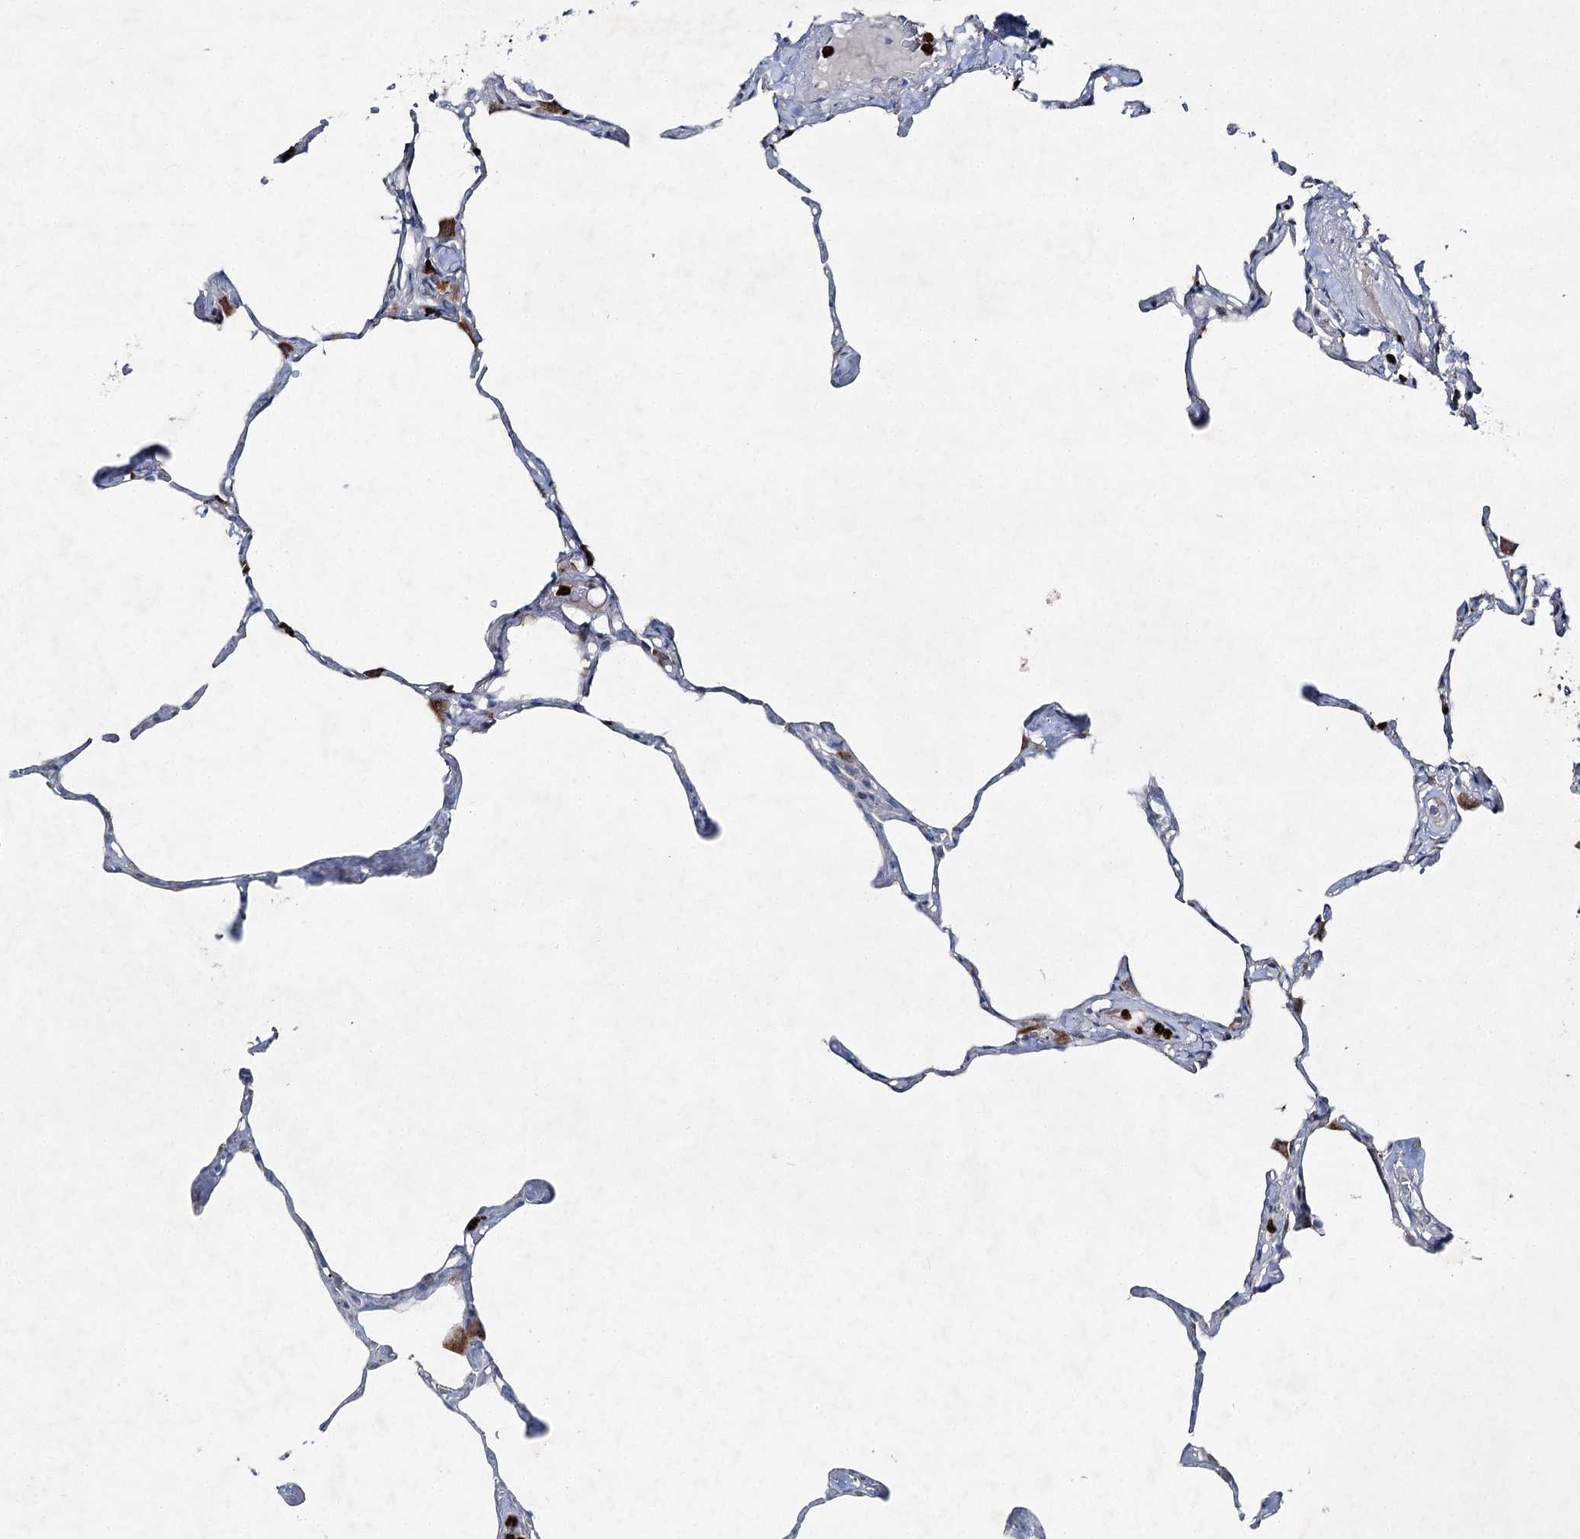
{"staining": {"intensity": "negative", "quantity": "none", "location": "none"}, "tissue": "lung", "cell_type": "Alveolar cells", "image_type": "normal", "snomed": [{"axis": "morphology", "description": "Normal tissue, NOS"}, {"axis": "topography", "description": "Lung"}], "caption": "A photomicrograph of lung stained for a protein demonstrates no brown staining in alveolar cells. Nuclei are stained in blue.", "gene": "ENSG00000285330", "patient": {"sex": "male", "age": 65}}